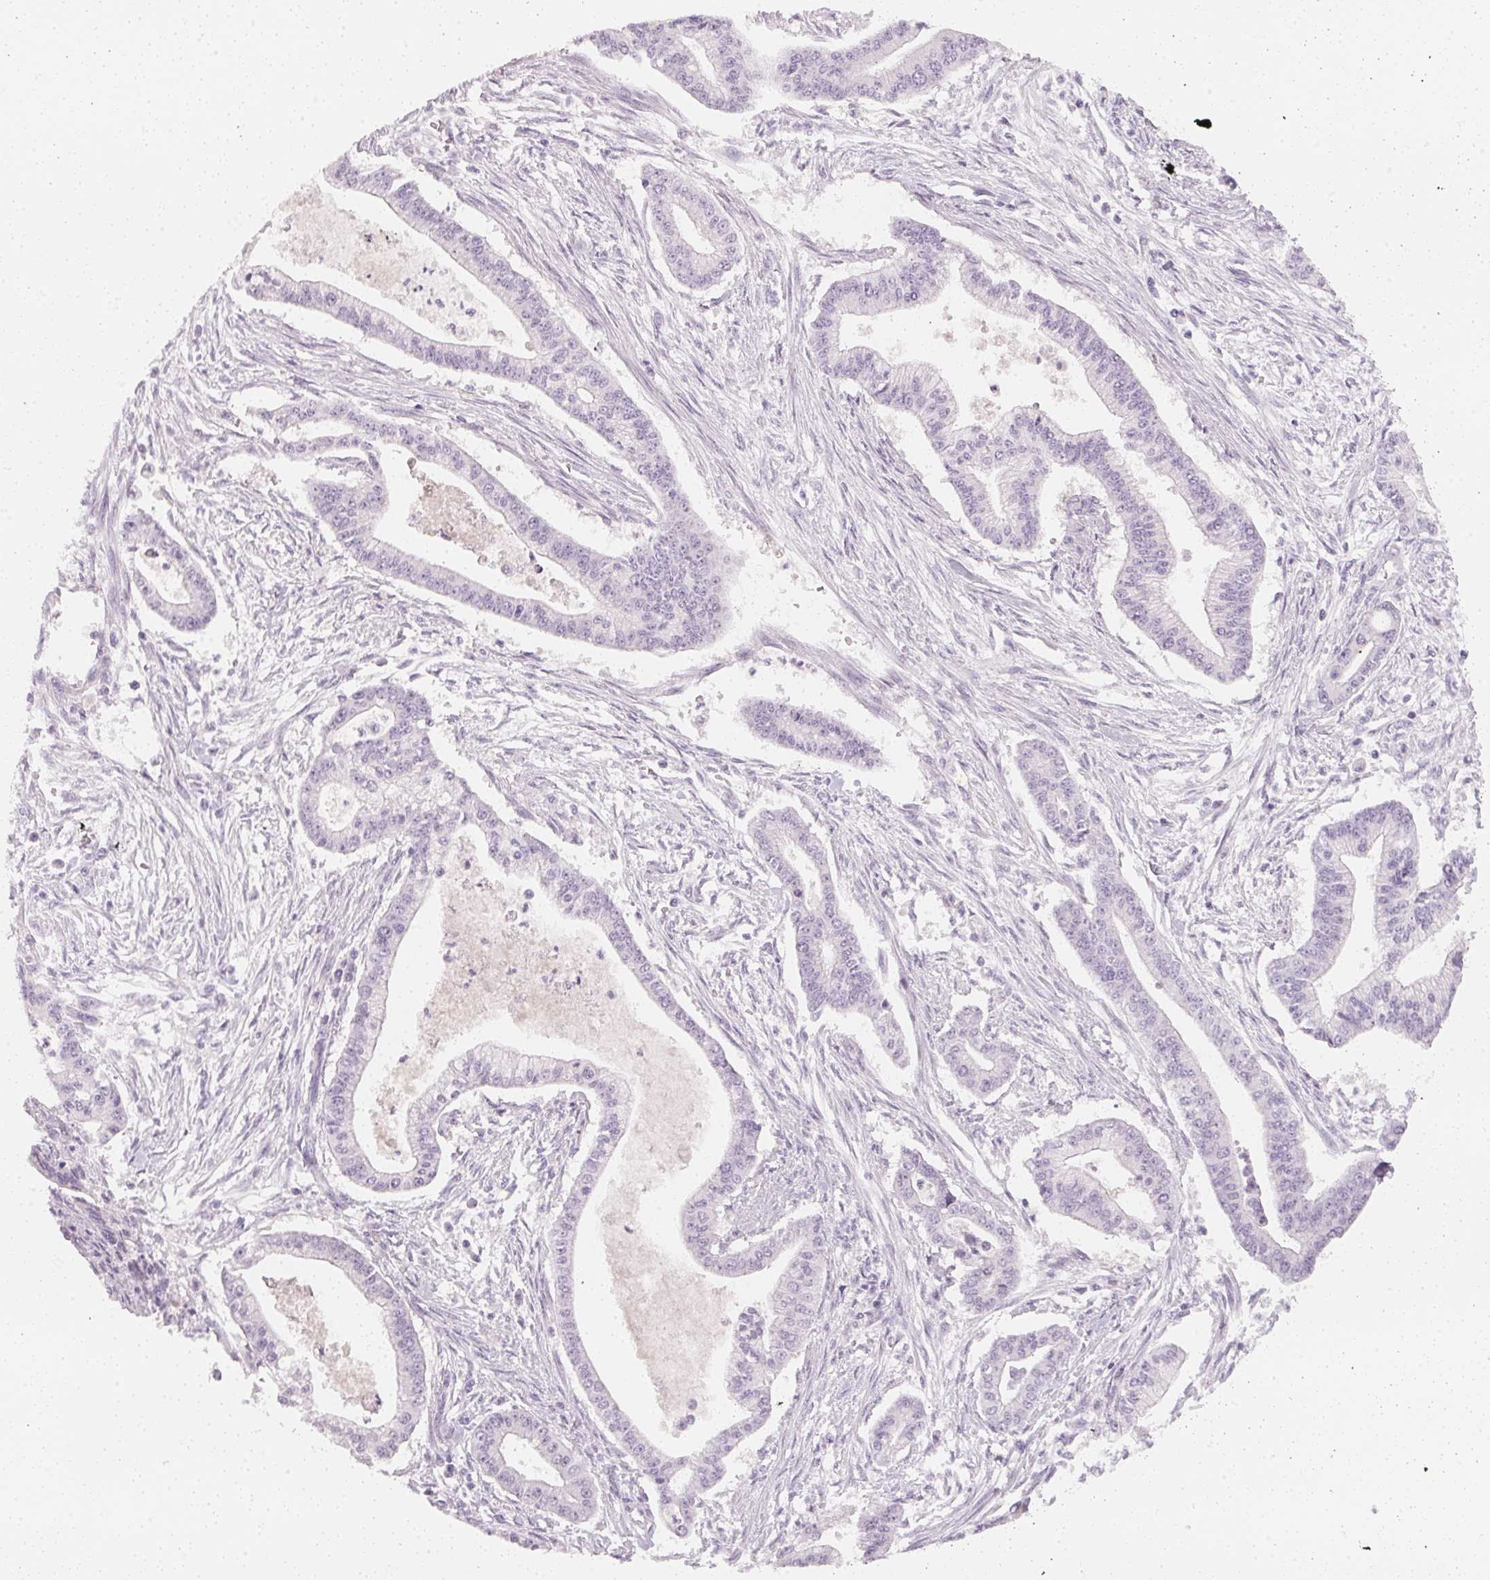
{"staining": {"intensity": "negative", "quantity": "none", "location": "none"}, "tissue": "pancreatic cancer", "cell_type": "Tumor cells", "image_type": "cancer", "snomed": [{"axis": "morphology", "description": "Adenocarcinoma, NOS"}, {"axis": "topography", "description": "Pancreas"}], "caption": "There is no significant staining in tumor cells of pancreatic adenocarcinoma.", "gene": "CFAP276", "patient": {"sex": "female", "age": 65}}